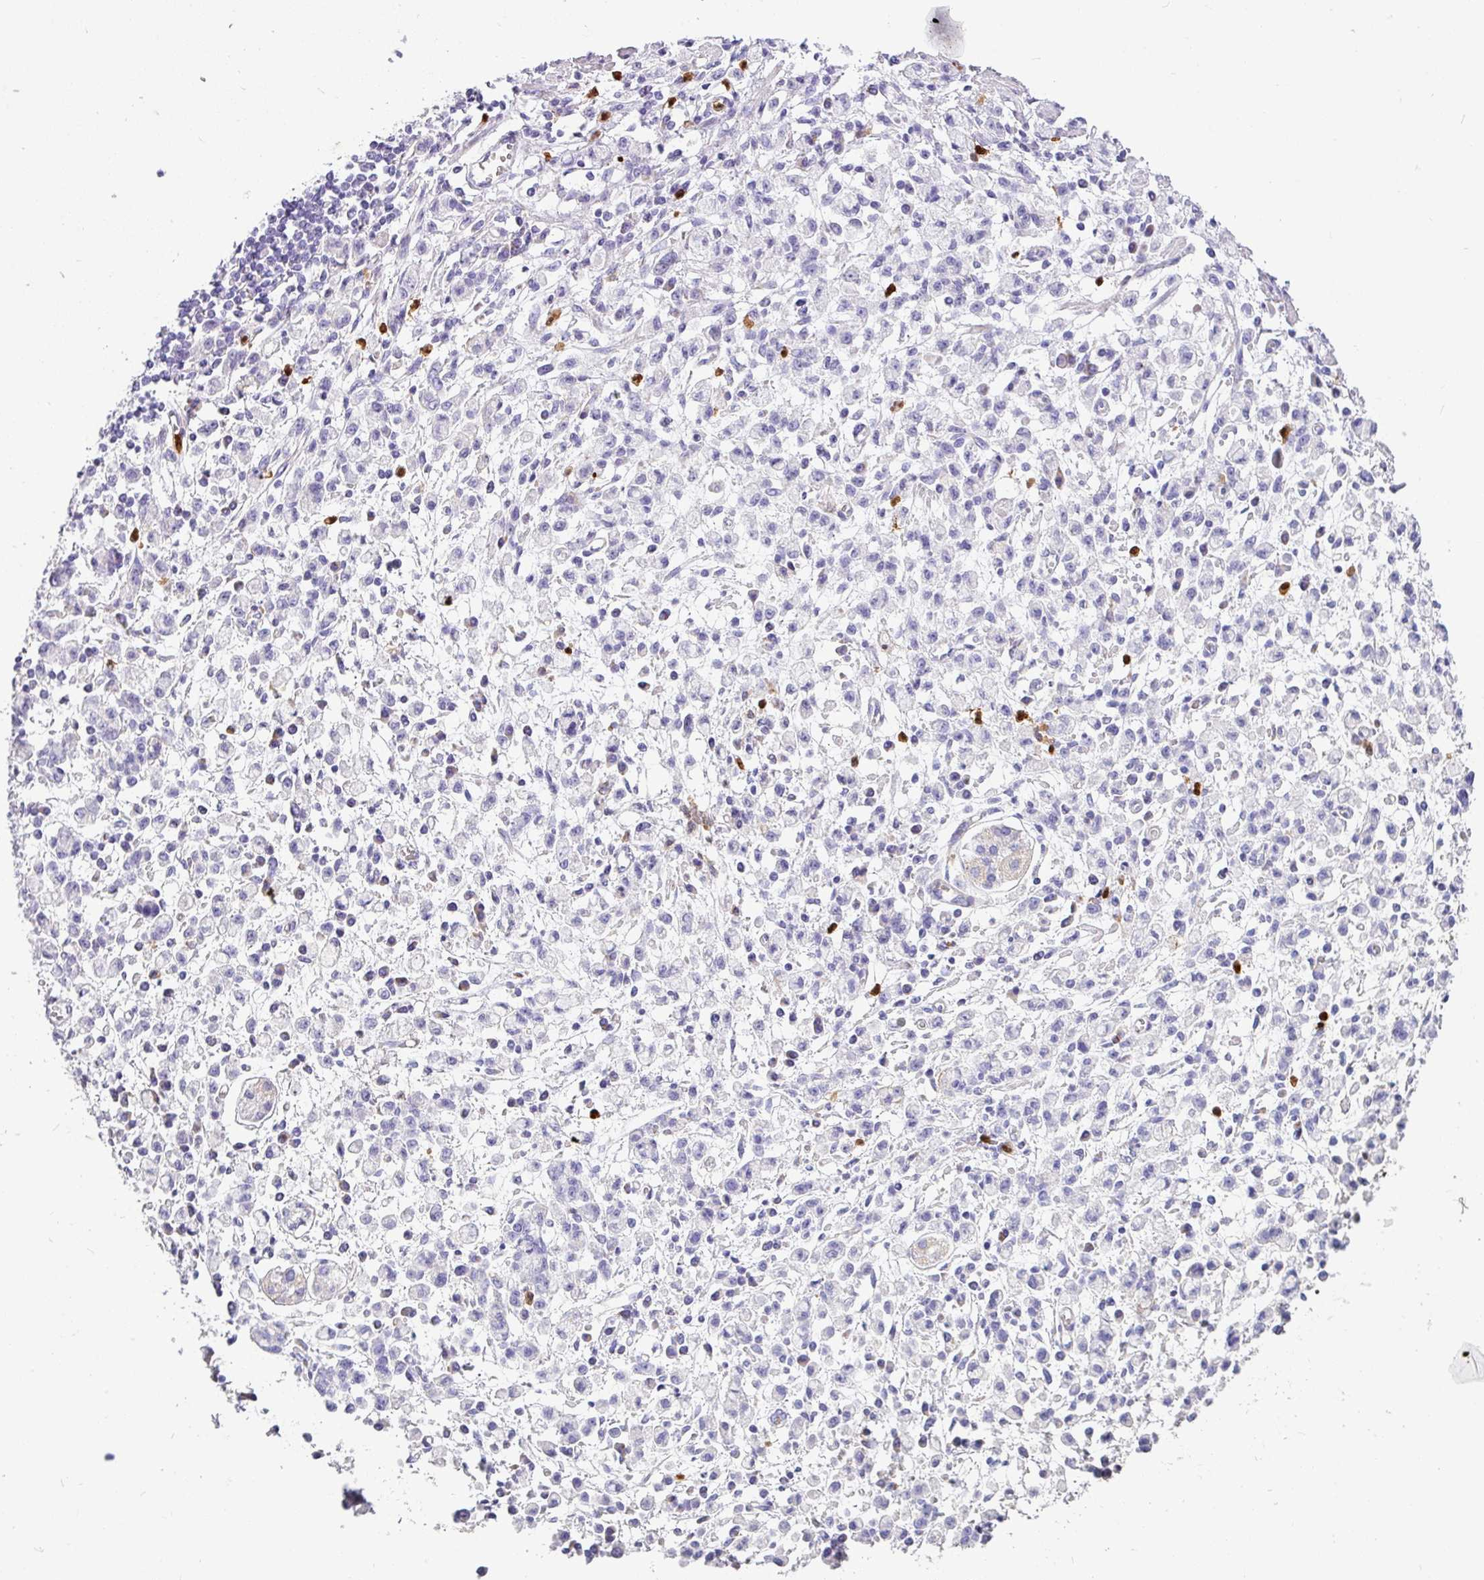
{"staining": {"intensity": "negative", "quantity": "none", "location": "none"}, "tissue": "stomach cancer", "cell_type": "Tumor cells", "image_type": "cancer", "snomed": [{"axis": "morphology", "description": "Adenocarcinoma, NOS"}, {"axis": "topography", "description": "Stomach"}], "caption": "A high-resolution micrograph shows immunohistochemistry (IHC) staining of adenocarcinoma (stomach), which demonstrates no significant staining in tumor cells.", "gene": "SH2D3C", "patient": {"sex": "male", "age": 77}}